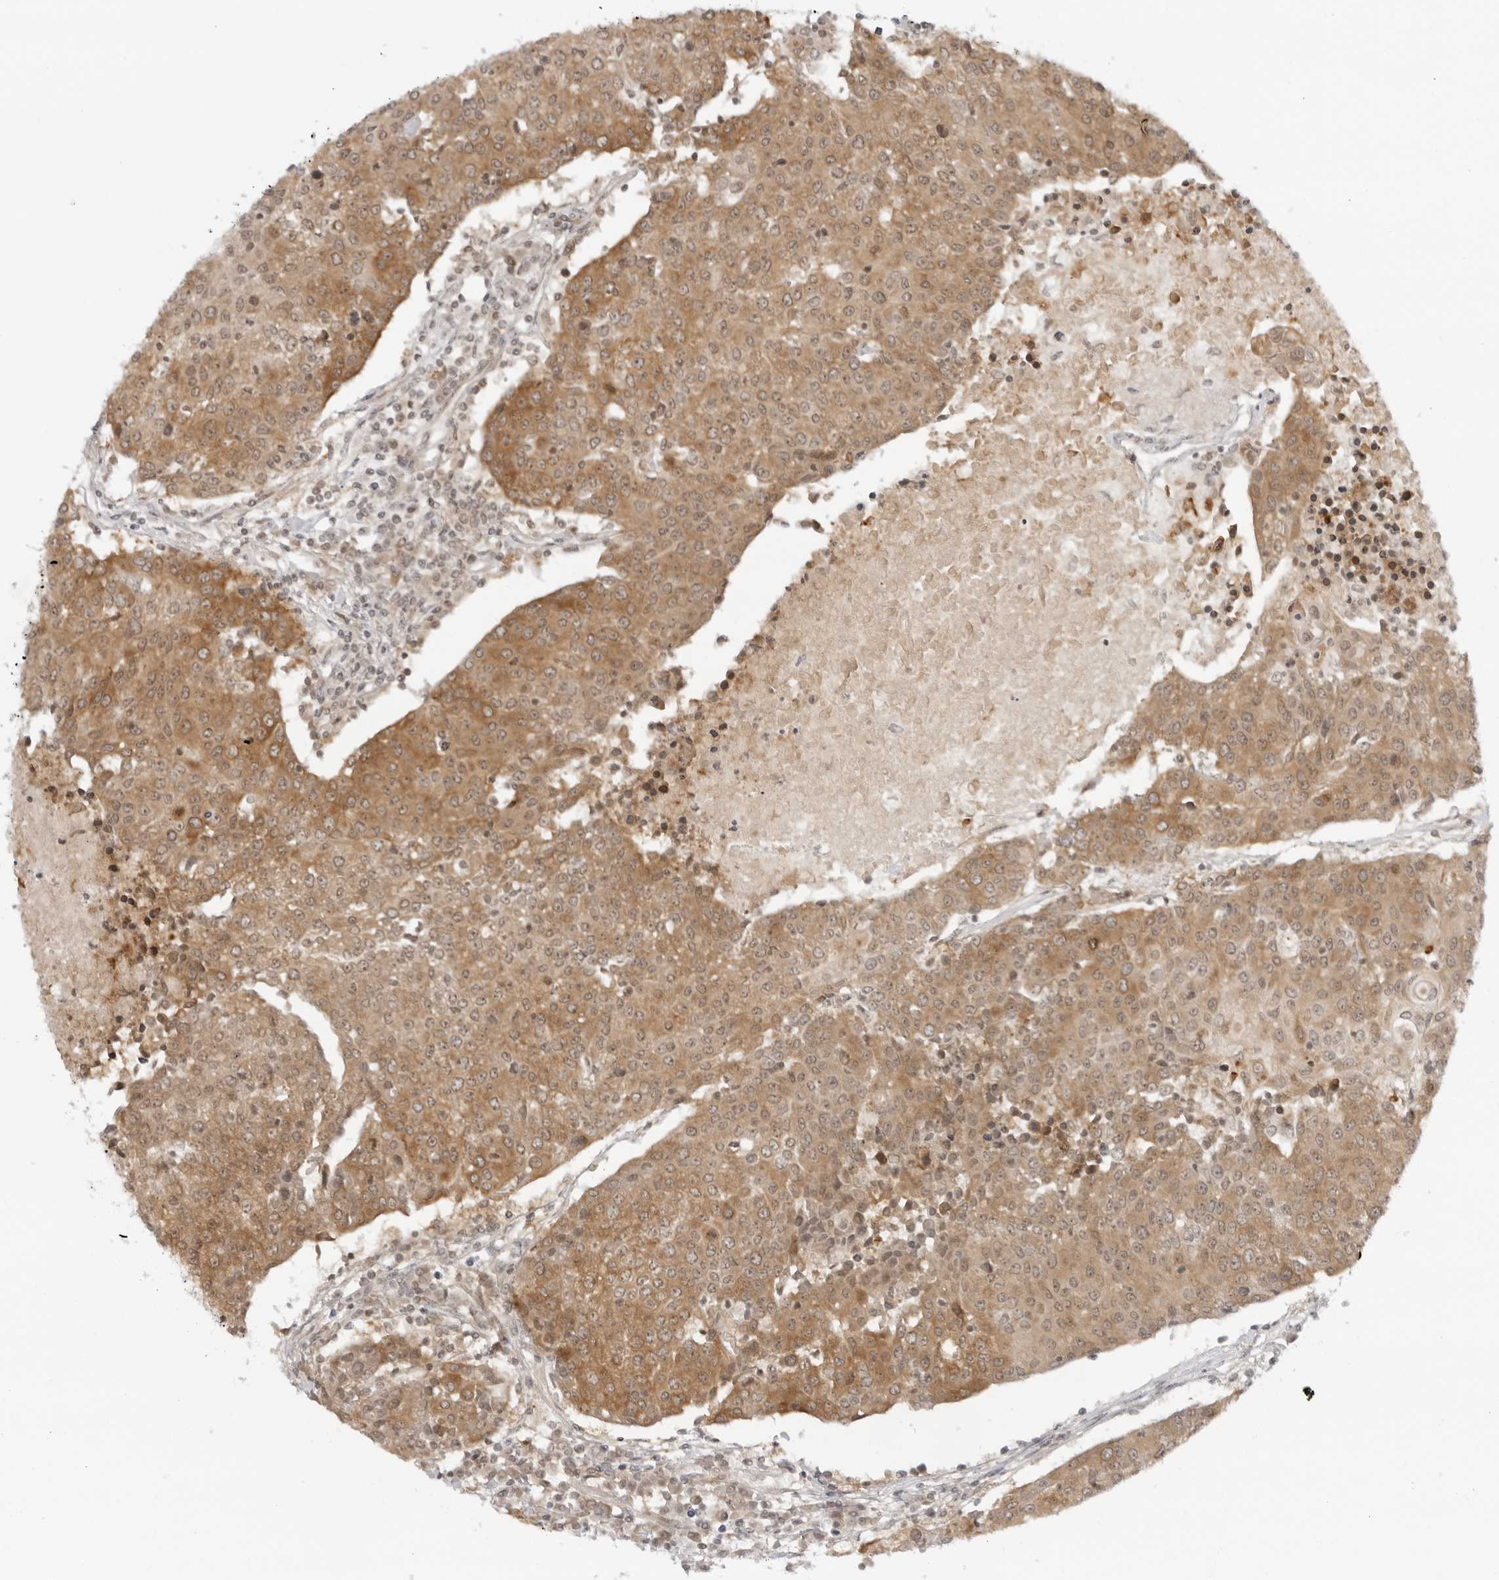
{"staining": {"intensity": "moderate", "quantity": ">75%", "location": "cytoplasmic/membranous"}, "tissue": "urothelial cancer", "cell_type": "Tumor cells", "image_type": "cancer", "snomed": [{"axis": "morphology", "description": "Urothelial carcinoma, High grade"}, {"axis": "topography", "description": "Urinary bladder"}], "caption": "An immunohistochemistry image of tumor tissue is shown. Protein staining in brown highlights moderate cytoplasmic/membranous positivity in high-grade urothelial carcinoma within tumor cells.", "gene": "PRRC2C", "patient": {"sex": "female", "age": 85}}